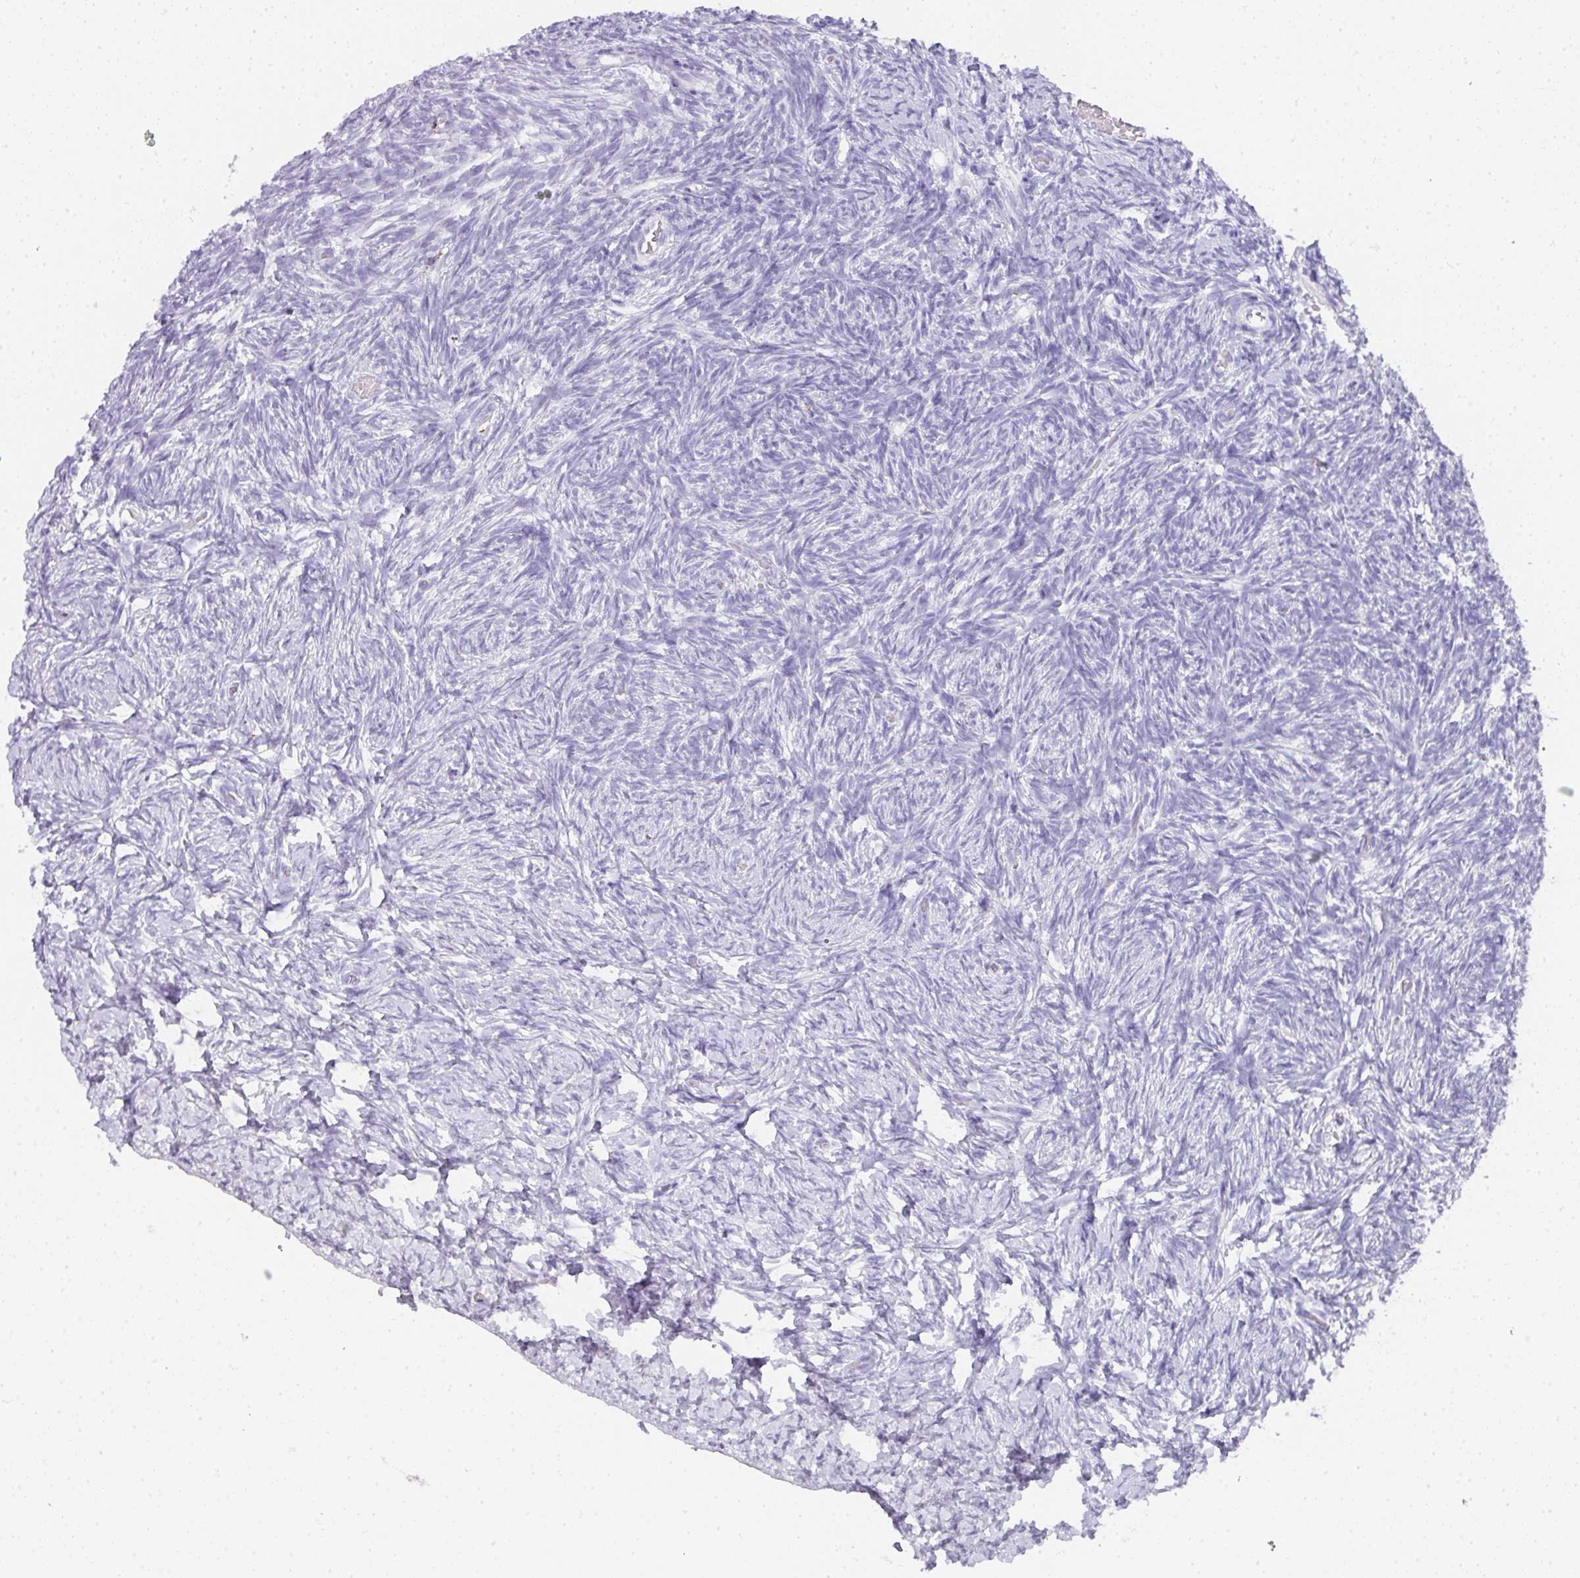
{"staining": {"intensity": "negative", "quantity": "none", "location": "none"}, "tissue": "ovary", "cell_type": "Ovarian stroma cells", "image_type": "normal", "snomed": [{"axis": "morphology", "description": "Normal tissue, NOS"}, {"axis": "topography", "description": "Ovary"}], "caption": "The image exhibits no significant positivity in ovarian stroma cells of ovary. The staining is performed using DAB (3,3'-diaminobenzidine) brown chromogen with nuclei counter-stained in using hematoxylin.", "gene": "MMACHC", "patient": {"sex": "female", "age": 39}}